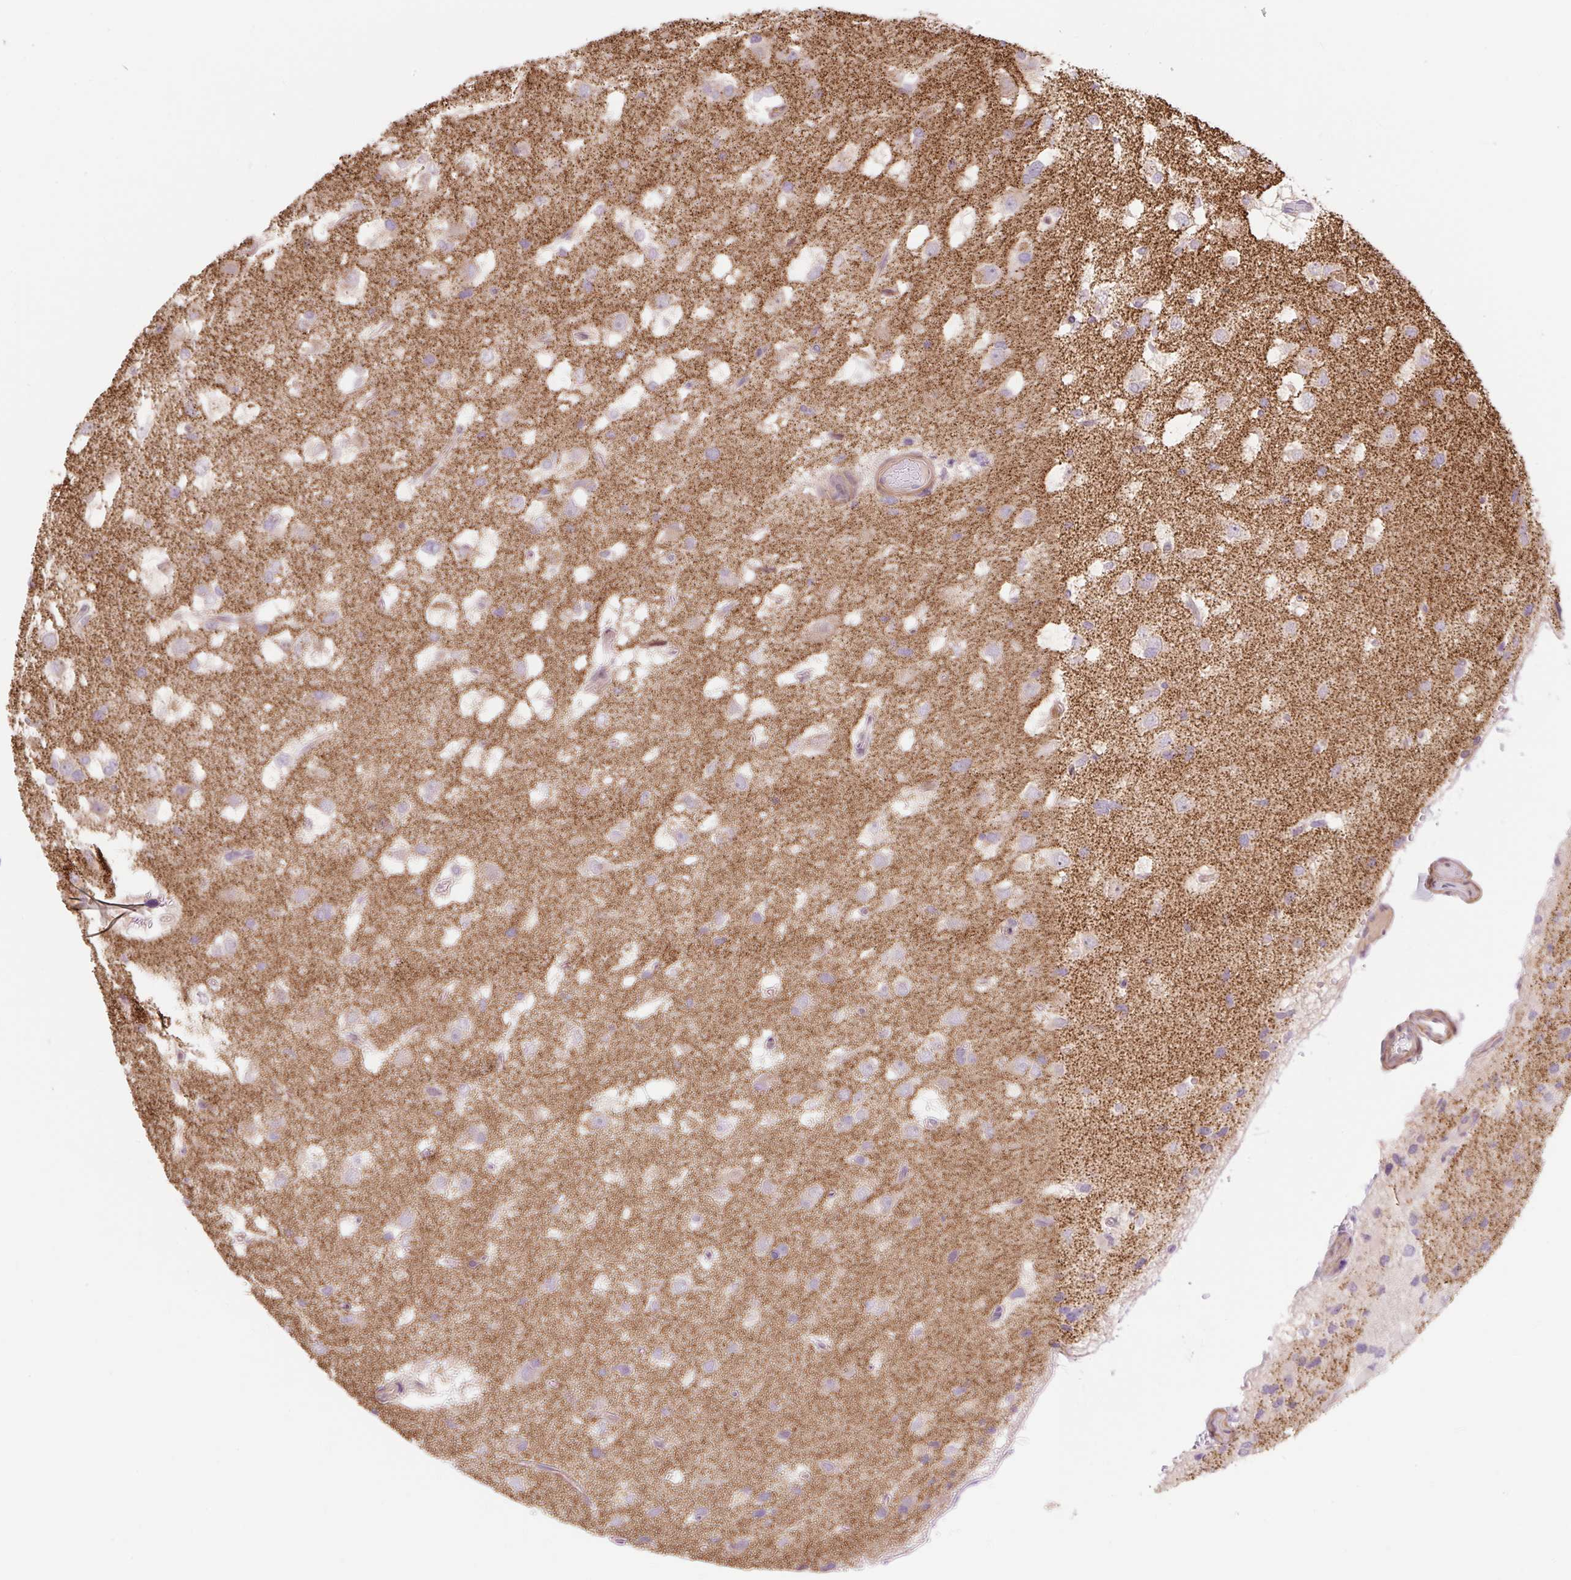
{"staining": {"intensity": "negative", "quantity": "none", "location": "none"}, "tissue": "glioma", "cell_type": "Tumor cells", "image_type": "cancer", "snomed": [{"axis": "morphology", "description": "Glioma, malignant, High grade"}, {"axis": "topography", "description": "Brain"}], "caption": "A micrograph of malignant glioma (high-grade) stained for a protein shows no brown staining in tumor cells.", "gene": "EMC10", "patient": {"sex": "male", "age": 53}}